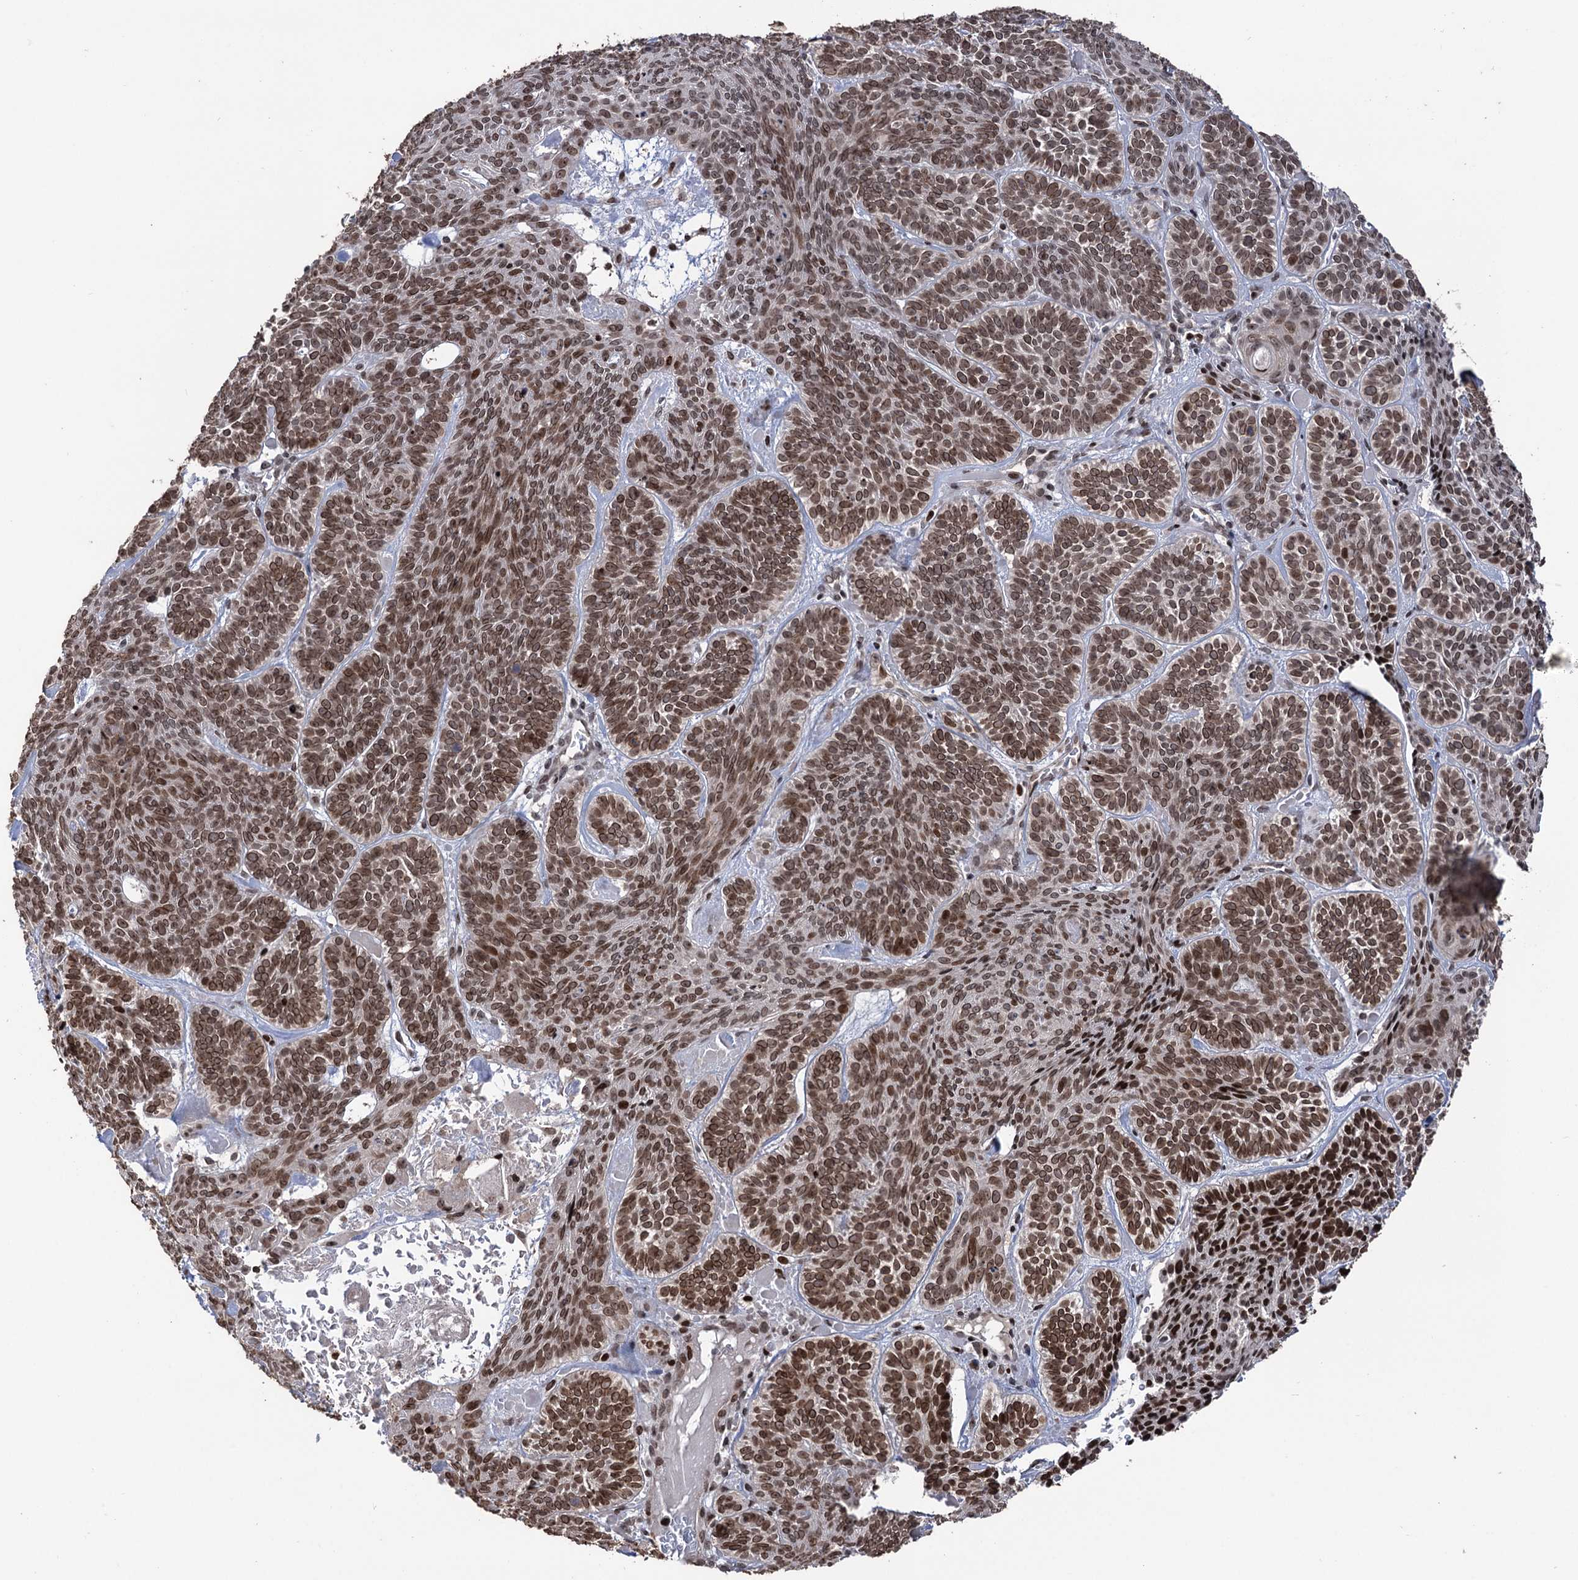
{"staining": {"intensity": "moderate", "quantity": ">75%", "location": "nuclear"}, "tissue": "skin cancer", "cell_type": "Tumor cells", "image_type": "cancer", "snomed": [{"axis": "morphology", "description": "Basal cell carcinoma"}, {"axis": "topography", "description": "Skin"}], "caption": "Protein analysis of skin basal cell carcinoma tissue exhibits moderate nuclear staining in about >75% of tumor cells.", "gene": "CCDC77", "patient": {"sex": "male", "age": 85}}